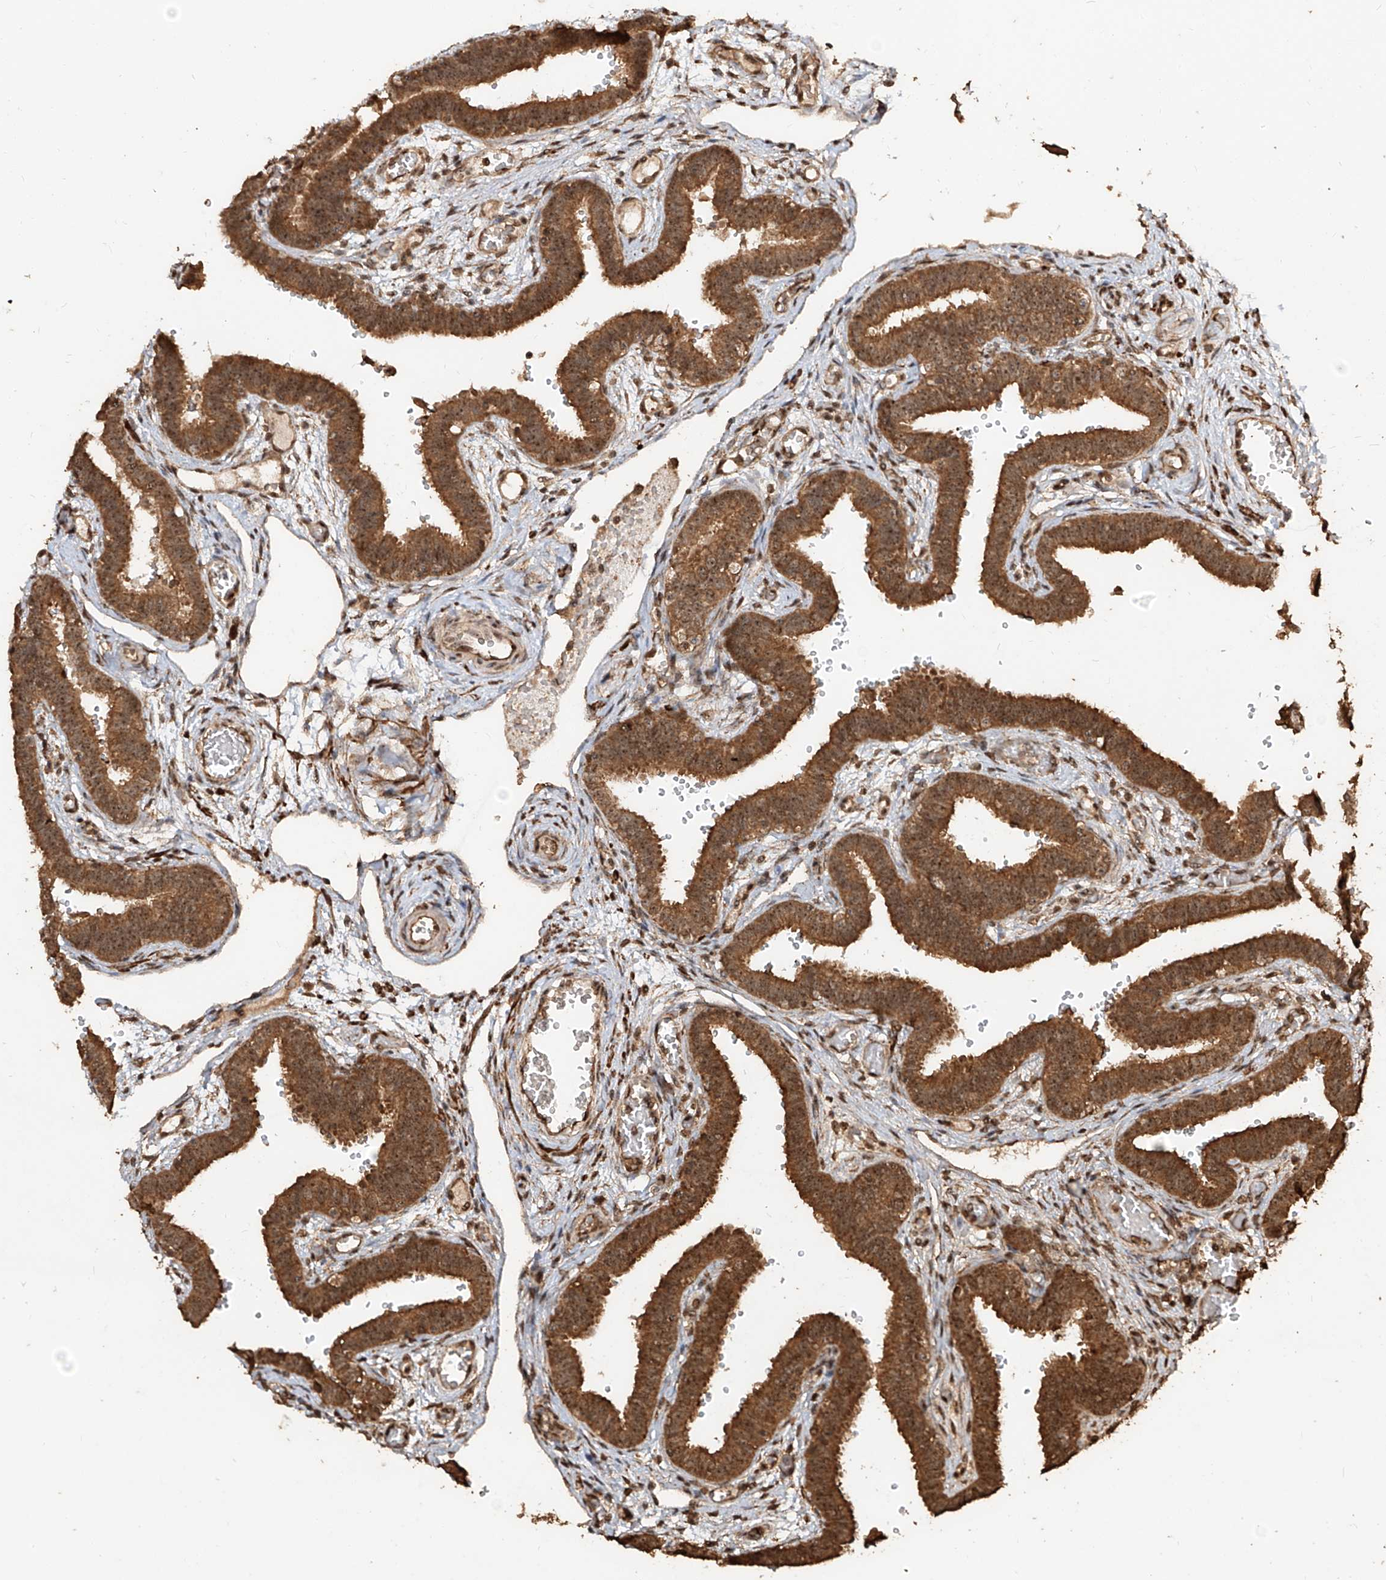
{"staining": {"intensity": "moderate", "quantity": ">75%", "location": "cytoplasmic/membranous,nuclear"}, "tissue": "fallopian tube", "cell_type": "Glandular cells", "image_type": "normal", "snomed": [{"axis": "morphology", "description": "Normal tissue, NOS"}, {"axis": "topography", "description": "Fallopian tube"}, {"axis": "topography", "description": "Placenta"}], "caption": "Immunohistochemistry histopathology image of unremarkable fallopian tube: fallopian tube stained using IHC demonstrates medium levels of moderate protein expression localized specifically in the cytoplasmic/membranous,nuclear of glandular cells, appearing as a cytoplasmic/membranous,nuclear brown color.", "gene": "ZNF660", "patient": {"sex": "female", "age": 32}}